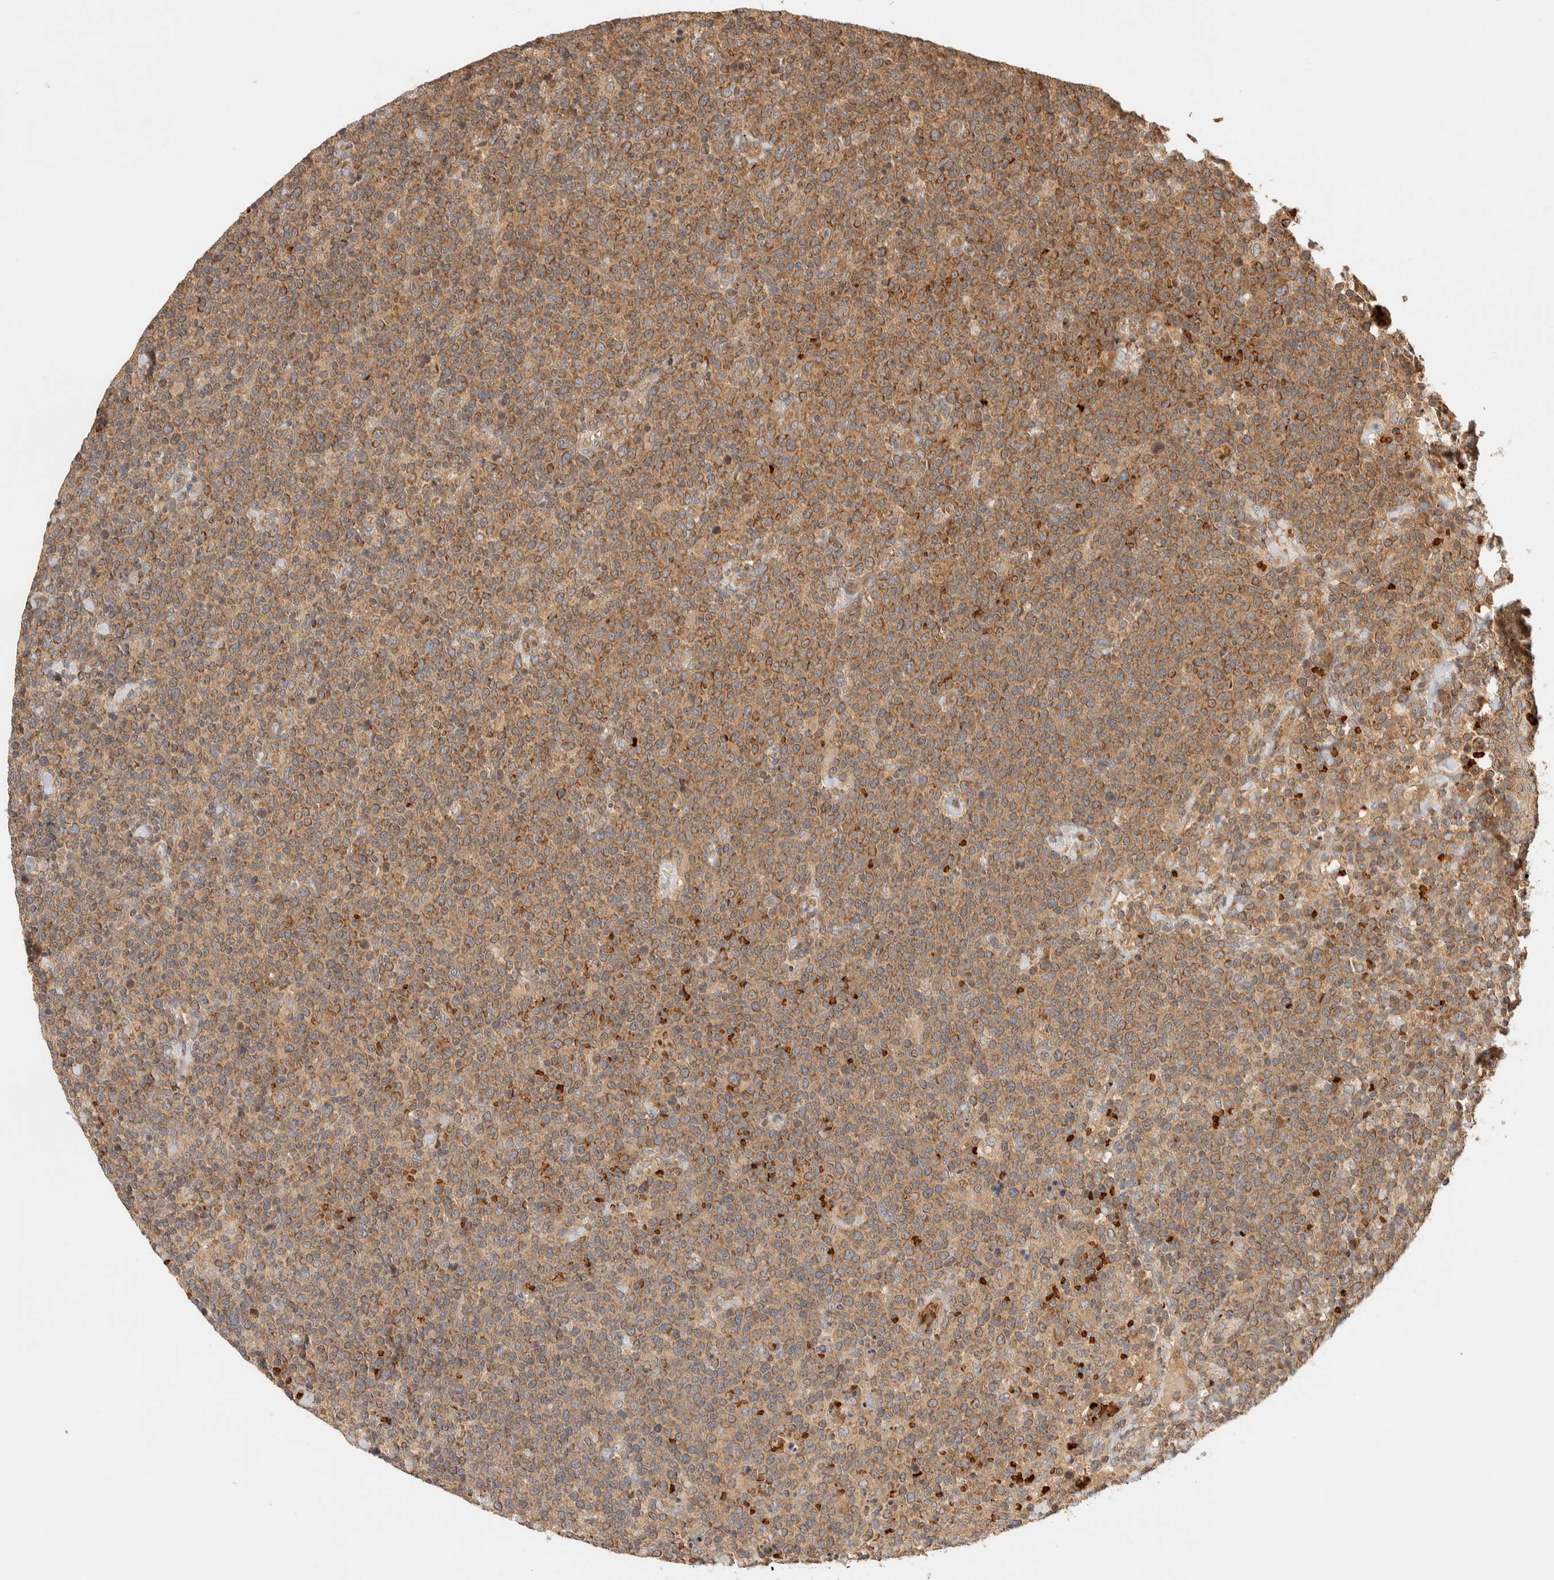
{"staining": {"intensity": "moderate", "quantity": ">75%", "location": "cytoplasmic/membranous"}, "tissue": "lymphoma", "cell_type": "Tumor cells", "image_type": "cancer", "snomed": [{"axis": "morphology", "description": "Malignant lymphoma, non-Hodgkin's type, High grade"}, {"axis": "topography", "description": "Lymph node"}], "caption": "This photomicrograph displays immunohistochemistry staining of malignant lymphoma, non-Hodgkin's type (high-grade), with medium moderate cytoplasmic/membranous expression in approximately >75% of tumor cells.", "gene": "TTI2", "patient": {"sex": "male", "age": 61}}